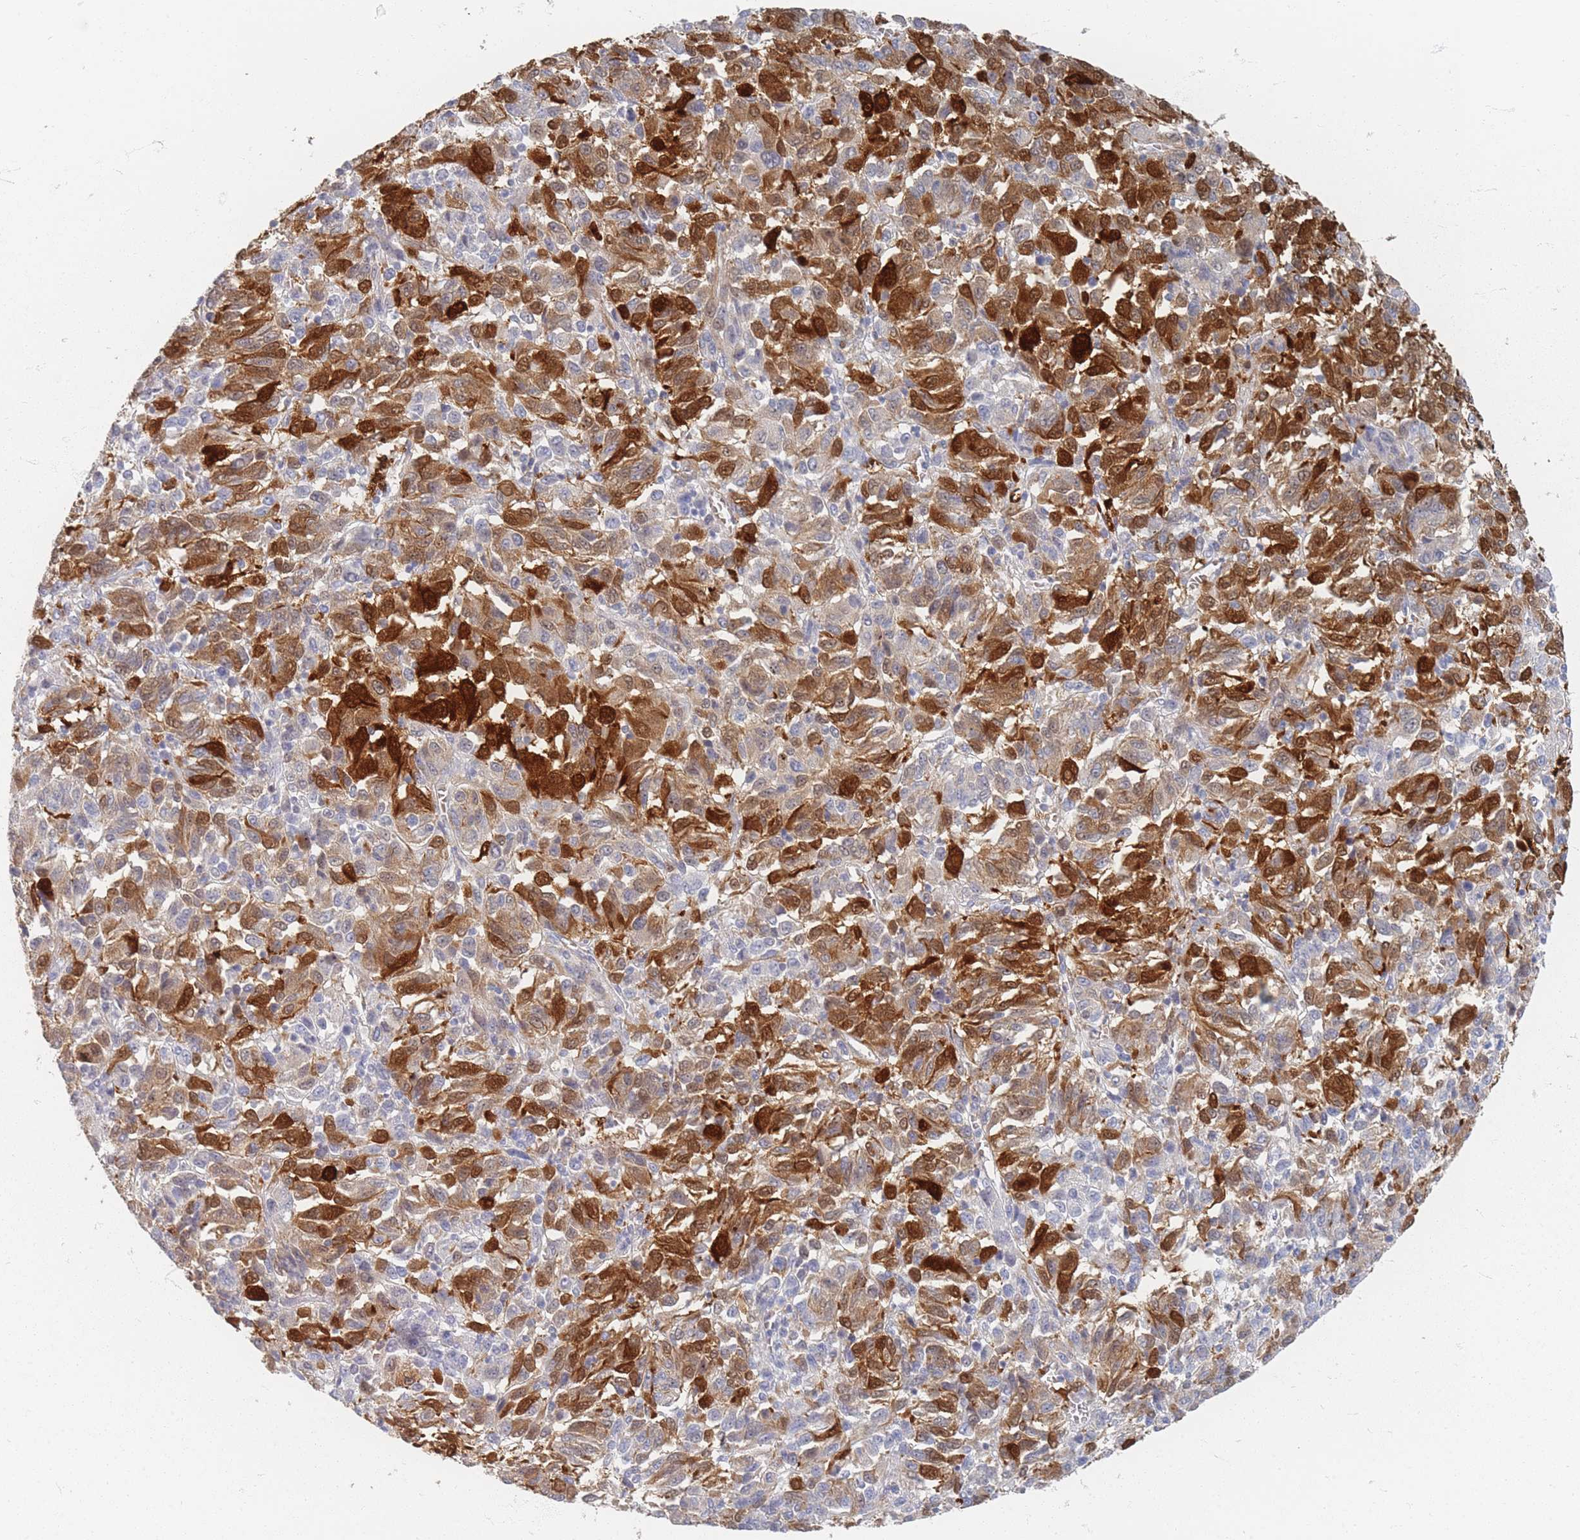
{"staining": {"intensity": "strong", "quantity": "25%-75%", "location": "cytoplasmic/membranous,nuclear"}, "tissue": "melanoma", "cell_type": "Tumor cells", "image_type": "cancer", "snomed": [{"axis": "morphology", "description": "Malignant melanoma, Metastatic site"}, {"axis": "topography", "description": "Lung"}], "caption": "A photomicrograph showing strong cytoplasmic/membranous and nuclear positivity in approximately 25%-75% of tumor cells in melanoma, as visualized by brown immunohistochemical staining.", "gene": "HELZ2", "patient": {"sex": "male", "age": 64}}